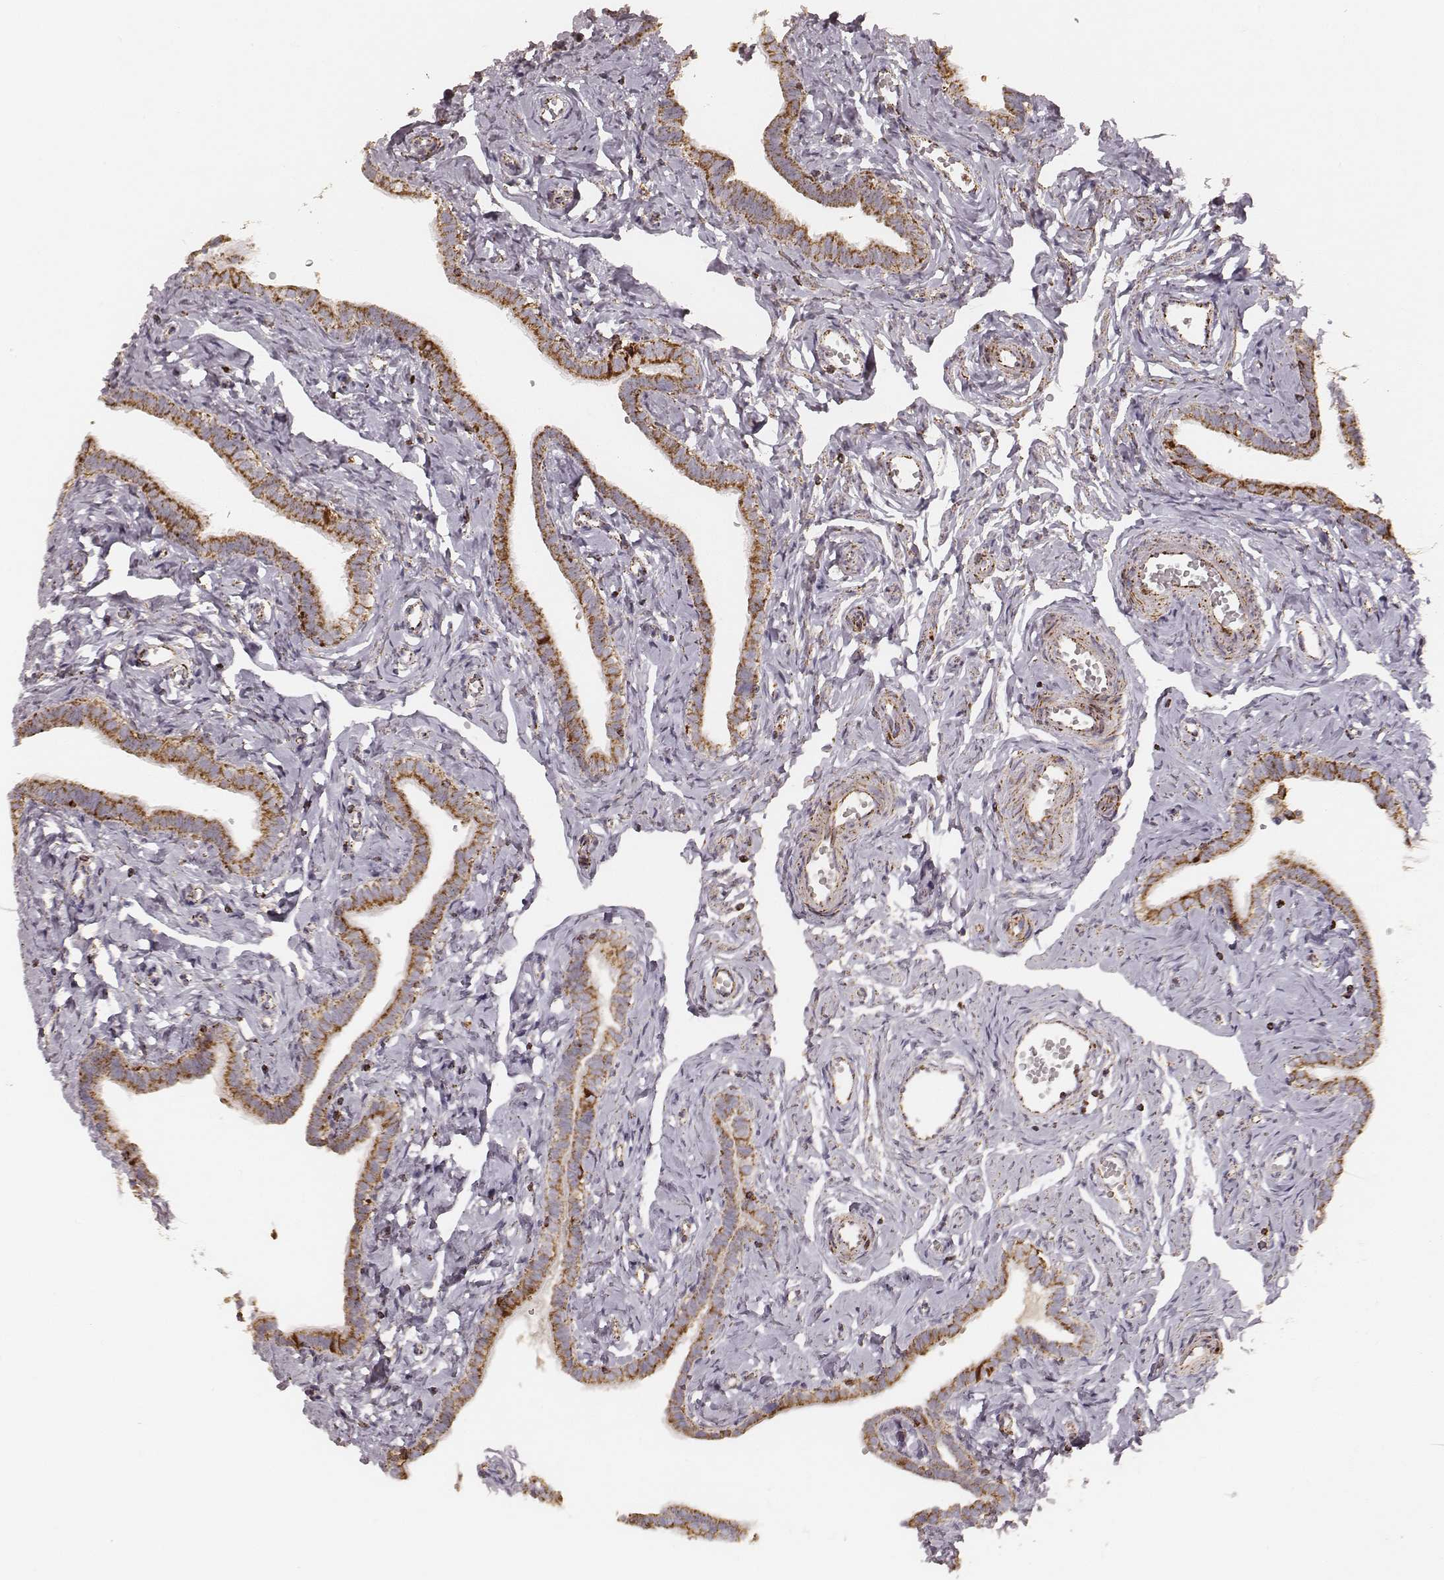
{"staining": {"intensity": "strong", "quantity": ">75%", "location": "cytoplasmic/membranous"}, "tissue": "fallopian tube", "cell_type": "Glandular cells", "image_type": "normal", "snomed": [{"axis": "morphology", "description": "Normal tissue, NOS"}, {"axis": "topography", "description": "Fallopian tube"}], "caption": "Fallopian tube stained with immunohistochemistry shows strong cytoplasmic/membranous positivity in about >75% of glandular cells.", "gene": "CS", "patient": {"sex": "female", "age": 41}}